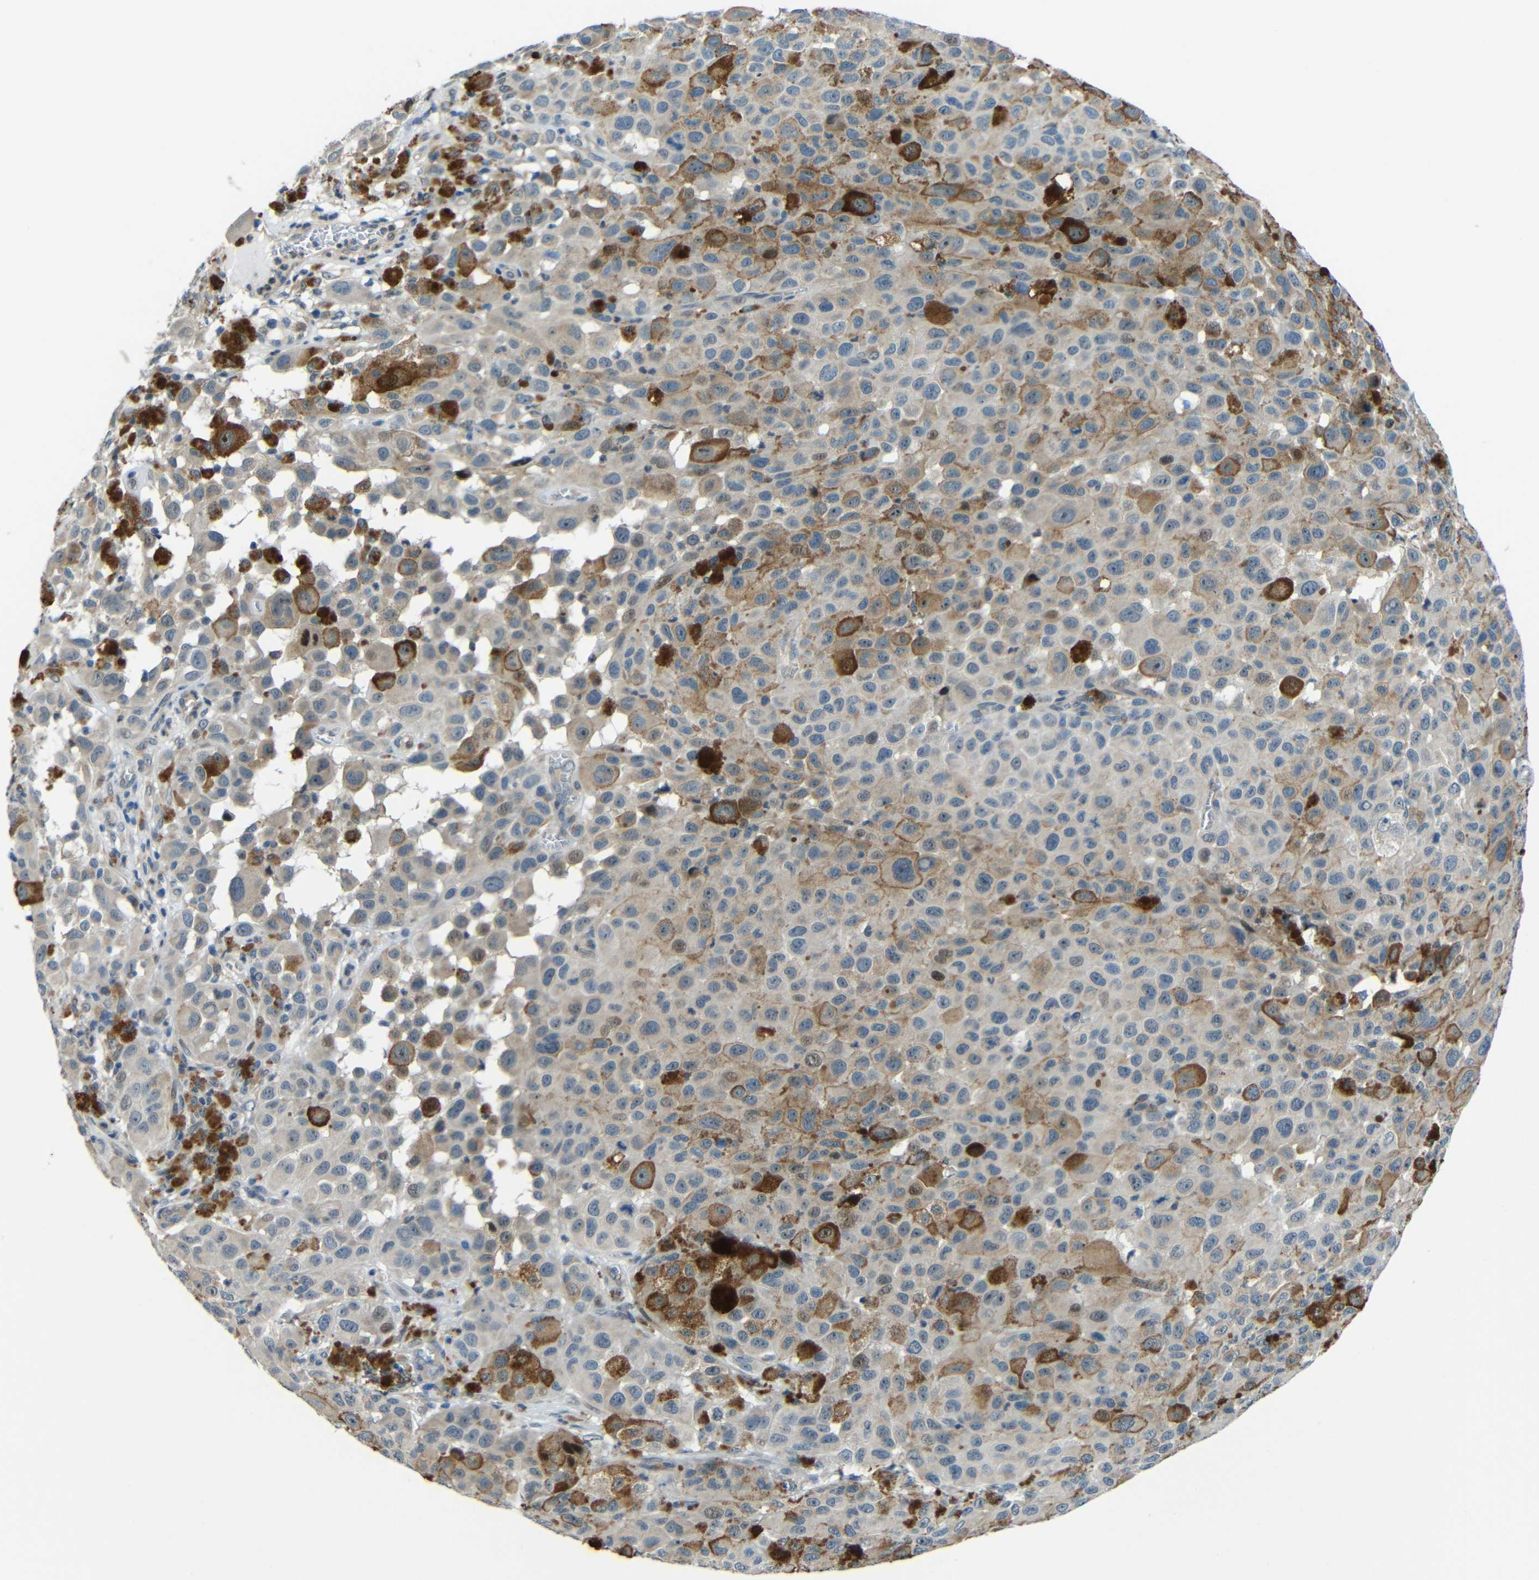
{"staining": {"intensity": "weak", "quantity": ">75%", "location": "cytoplasmic/membranous,nuclear"}, "tissue": "melanoma", "cell_type": "Tumor cells", "image_type": "cancer", "snomed": [{"axis": "morphology", "description": "Malignant melanoma, NOS"}, {"axis": "topography", "description": "Skin"}], "caption": "Immunohistochemistry of human melanoma displays low levels of weak cytoplasmic/membranous and nuclear positivity in approximately >75% of tumor cells.", "gene": "ANKRD22", "patient": {"sex": "male", "age": 96}}